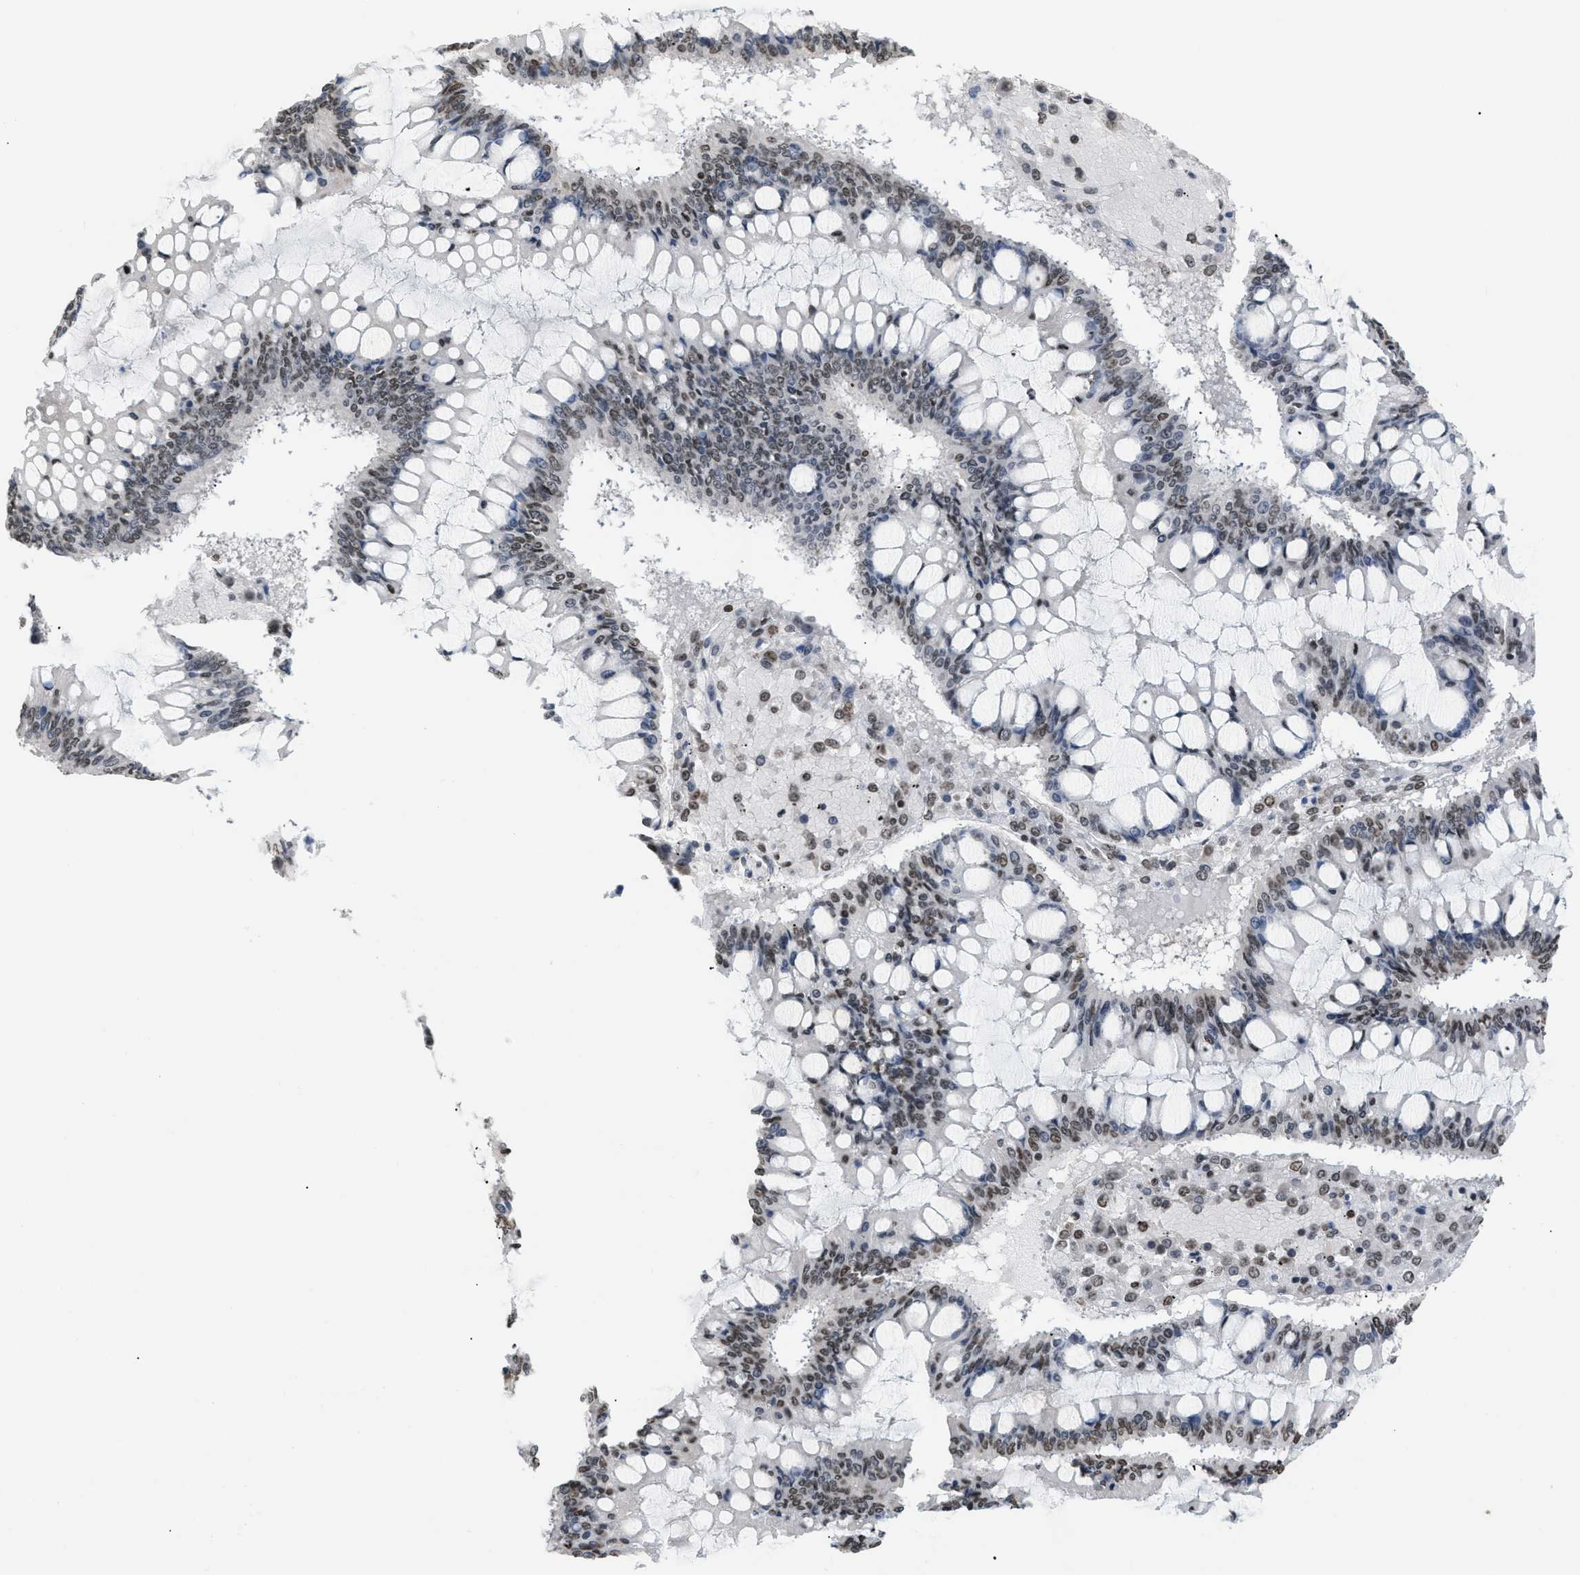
{"staining": {"intensity": "moderate", "quantity": ">75%", "location": "nuclear"}, "tissue": "ovarian cancer", "cell_type": "Tumor cells", "image_type": "cancer", "snomed": [{"axis": "morphology", "description": "Cystadenocarcinoma, mucinous, NOS"}, {"axis": "topography", "description": "Ovary"}], "caption": "Protein staining of ovarian cancer tissue exhibits moderate nuclear positivity in approximately >75% of tumor cells. Nuclei are stained in blue.", "gene": "HMGN2", "patient": {"sex": "female", "age": 73}}